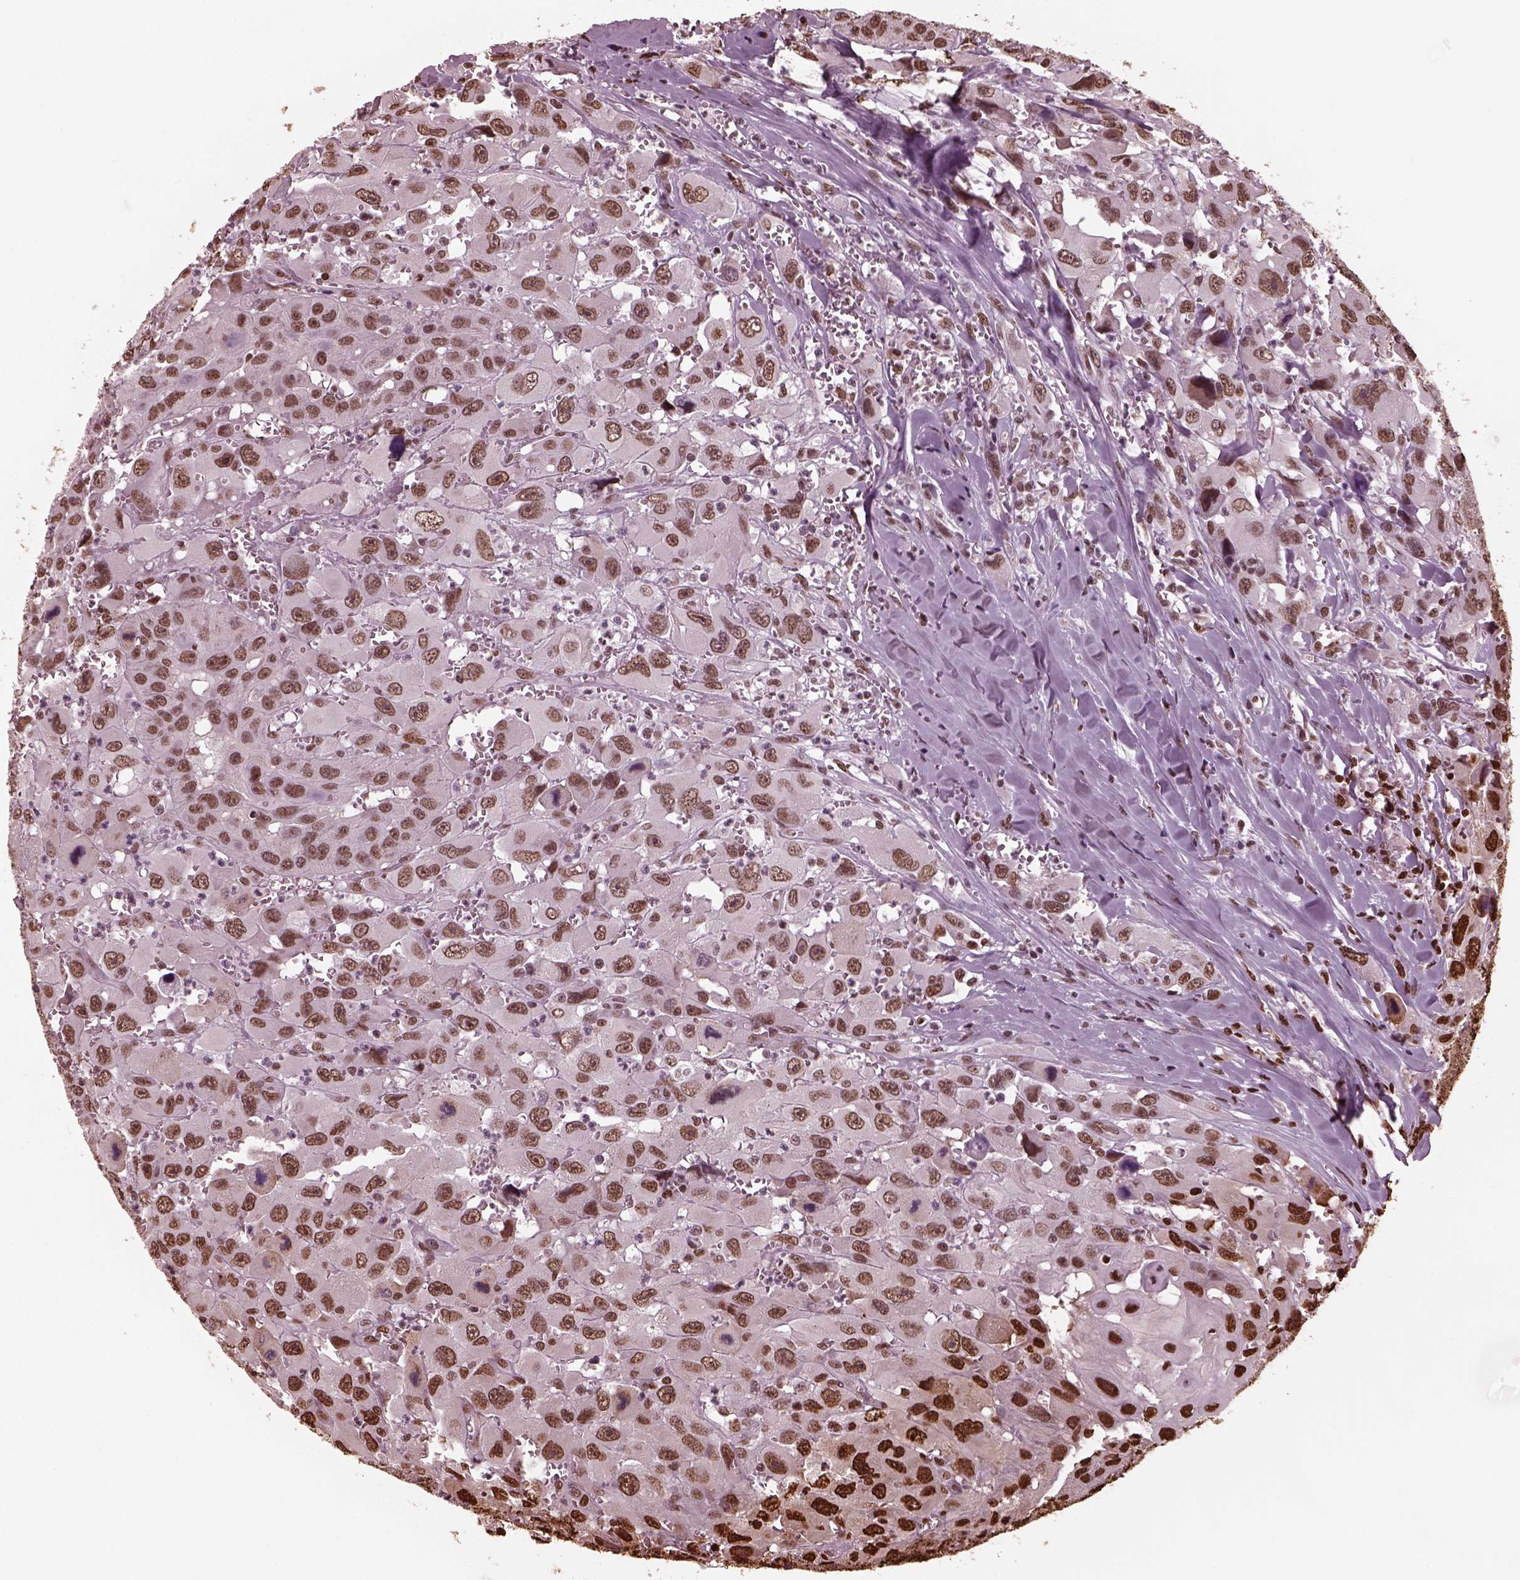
{"staining": {"intensity": "strong", "quantity": "<25%", "location": "nuclear"}, "tissue": "head and neck cancer", "cell_type": "Tumor cells", "image_type": "cancer", "snomed": [{"axis": "morphology", "description": "Squamous cell carcinoma, NOS"}, {"axis": "morphology", "description": "Squamous cell carcinoma, metastatic, NOS"}, {"axis": "topography", "description": "Oral tissue"}, {"axis": "topography", "description": "Head-Neck"}], "caption": "Immunohistochemical staining of head and neck cancer (metastatic squamous cell carcinoma) reveals strong nuclear protein staining in about <25% of tumor cells.", "gene": "NSD1", "patient": {"sex": "female", "age": 85}}